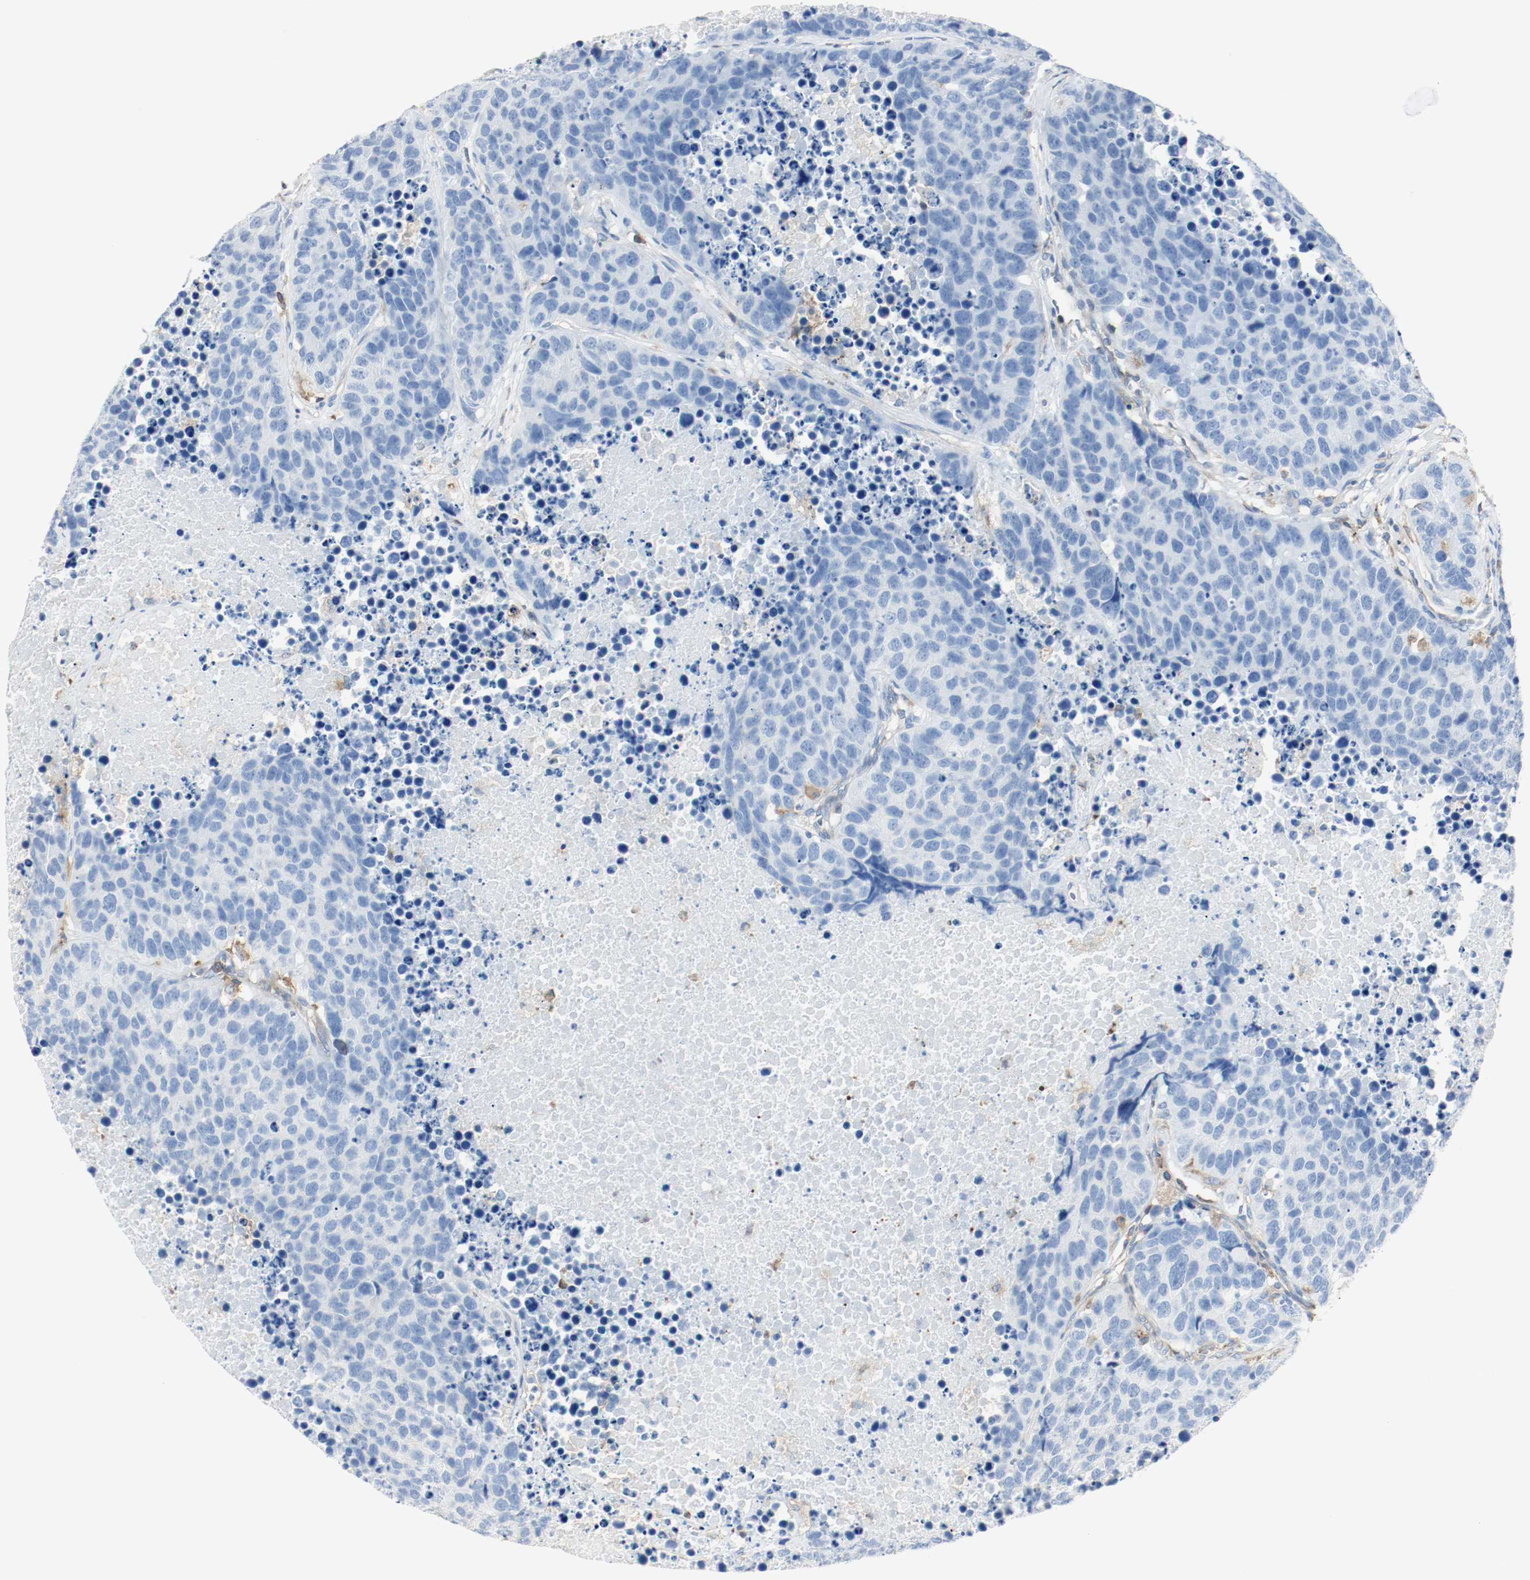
{"staining": {"intensity": "negative", "quantity": "none", "location": "none"}, "tissue": "carcinoid", "cell_type": "Tumor cells", "image_type": "cancer", "snomed": [{"axis": "morphology", "description": "Carcinoid, malignant, NOS"}, {"axis": "topography", "description": "Lung"}], "caption": "Tumor cells are negative for protein expression in human carcinoid. (Immunohistochemistry, brightfield microscopy, high magnification).", "gene": "ARPC1B", "patient": {"sex": "male", "age": 60}}